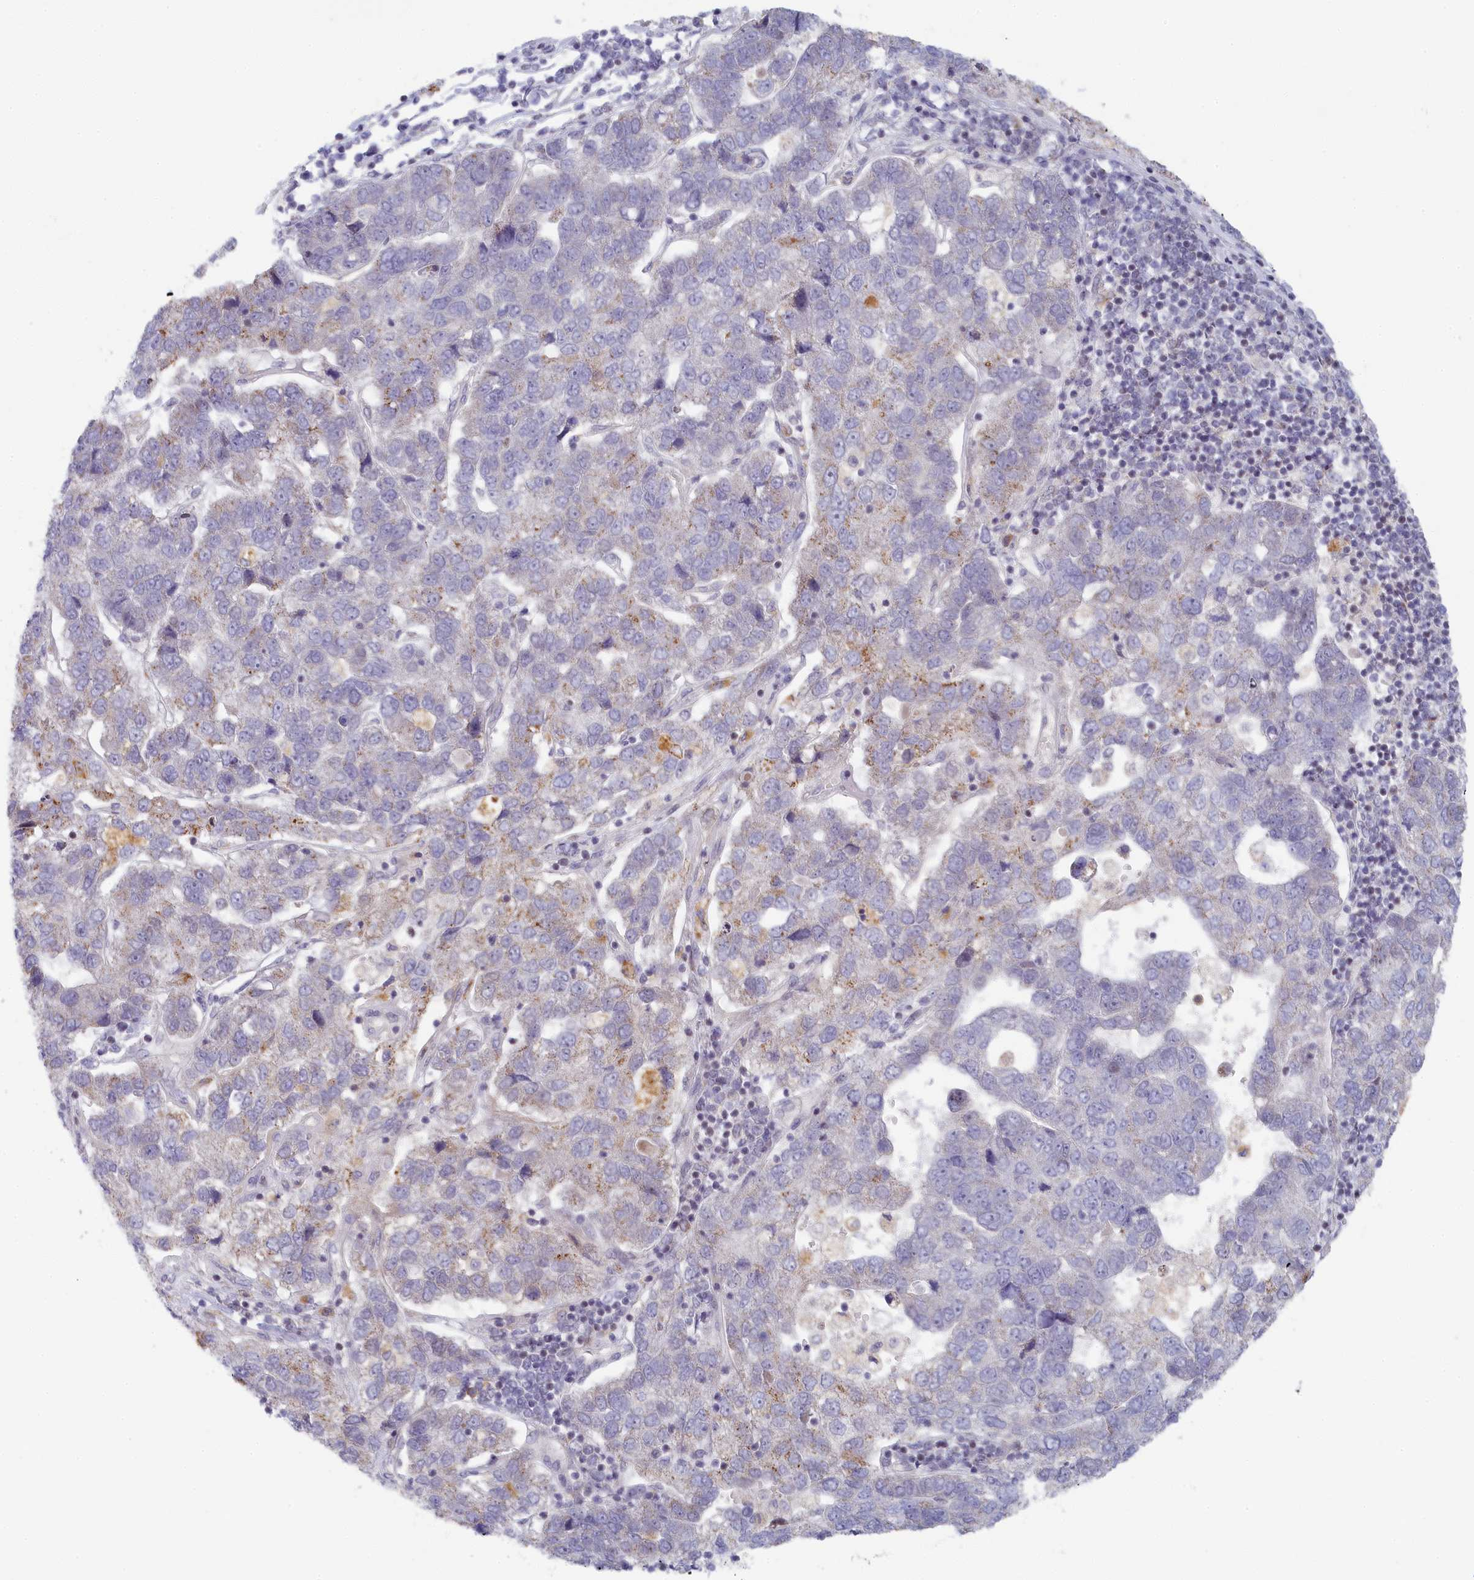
{"staining": {"intensity": "moderate", "quantity": "<25%", "location": "cytoplasmic/membranous"}, "tissue": "pancreatic cancer", "cell_type": "Tumor cells", "image_type": "cancer", "snomed": [{"axis": "morphology", "description": "Adenocarcinoma, NOS"}, {"axis": "topography", "description": "Pancreas"}], "caption": "A histopathology image showing moderate cytoplasmic/membranous positivity in about <25% of tumor cells in pancreatic cancer (adenocarcinoma), as visualized by brown immunohistochemical staining.", "gene": "INTS4", "patient": {"sex": "female", "age": 61}}